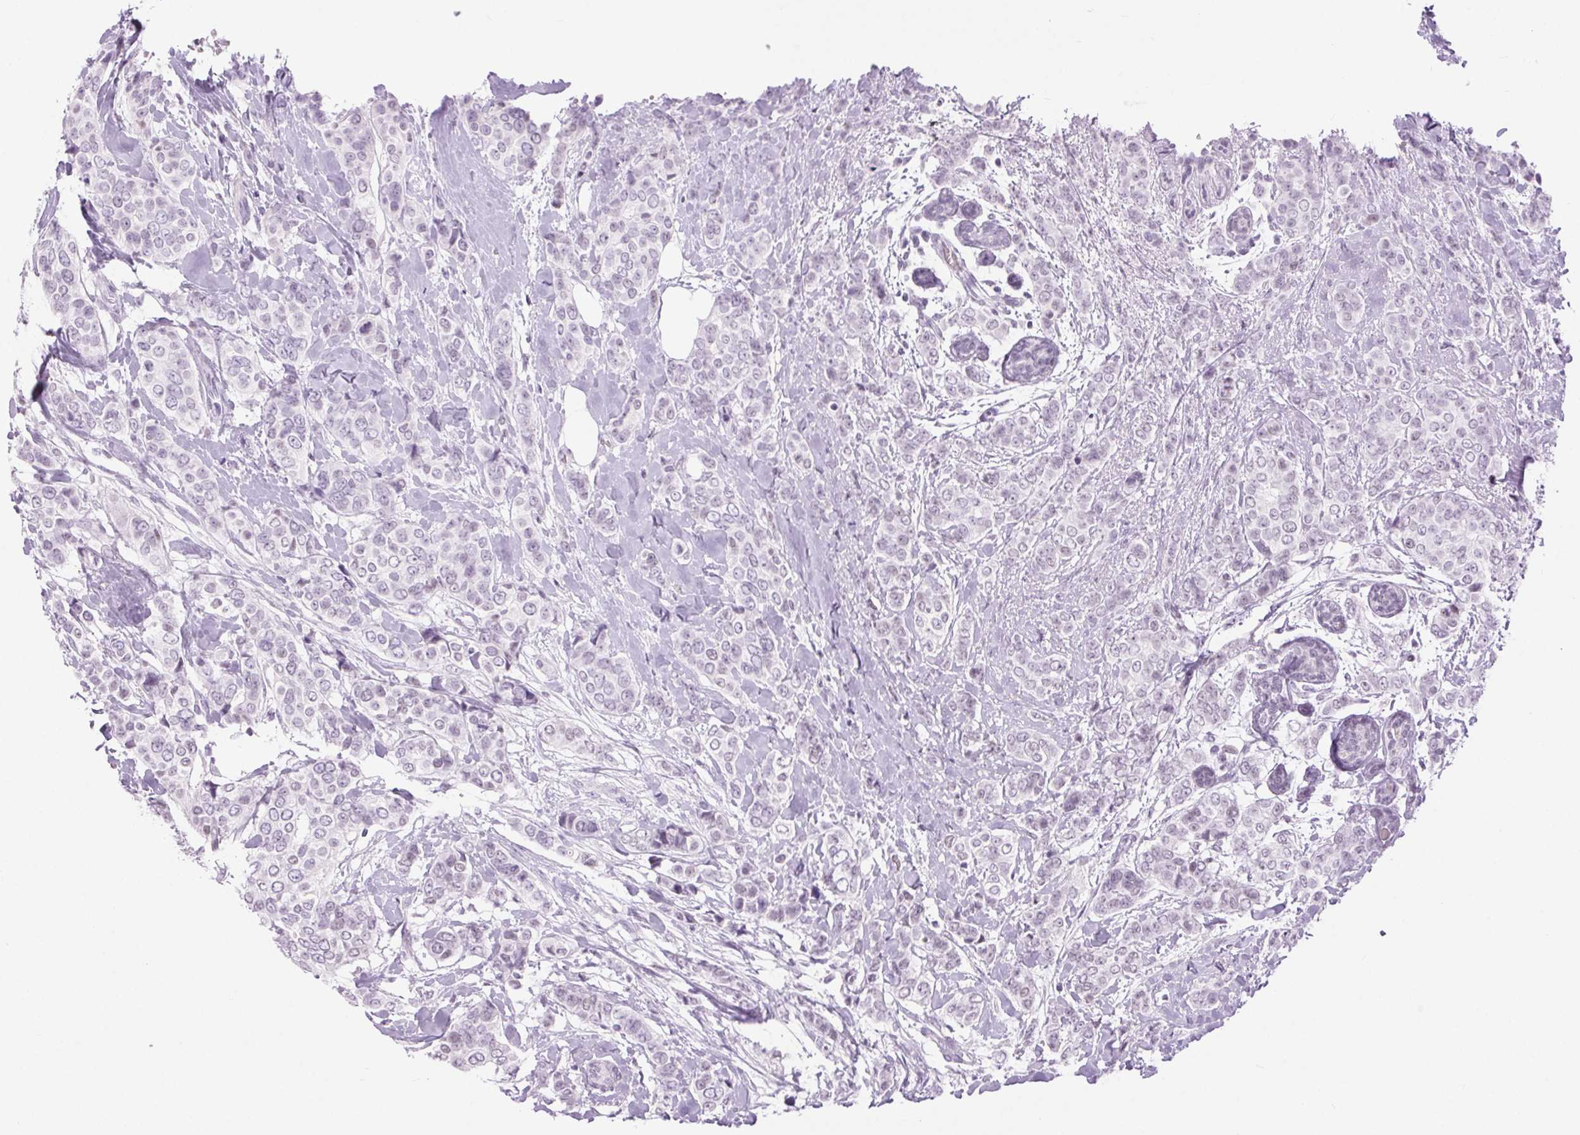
{"staining": {"intensity": "negative", "quantity": "none", "location": "none"}, "tissue": "breast cancer", "cell_type": "Tumor cells", "image_type": "cancer", "snomed": [{"axis": "morphology", "description": "Lobular carcinoma"}, {"axis": "topography", "description": "Breast"}], "caption": "Breast cancer (lobular carcinoma) was stained to show a protein in brown. There is no significant positivity in tumor cells.", "gene": "BEND2", "patient": {"sex": "female", "age": 51}}